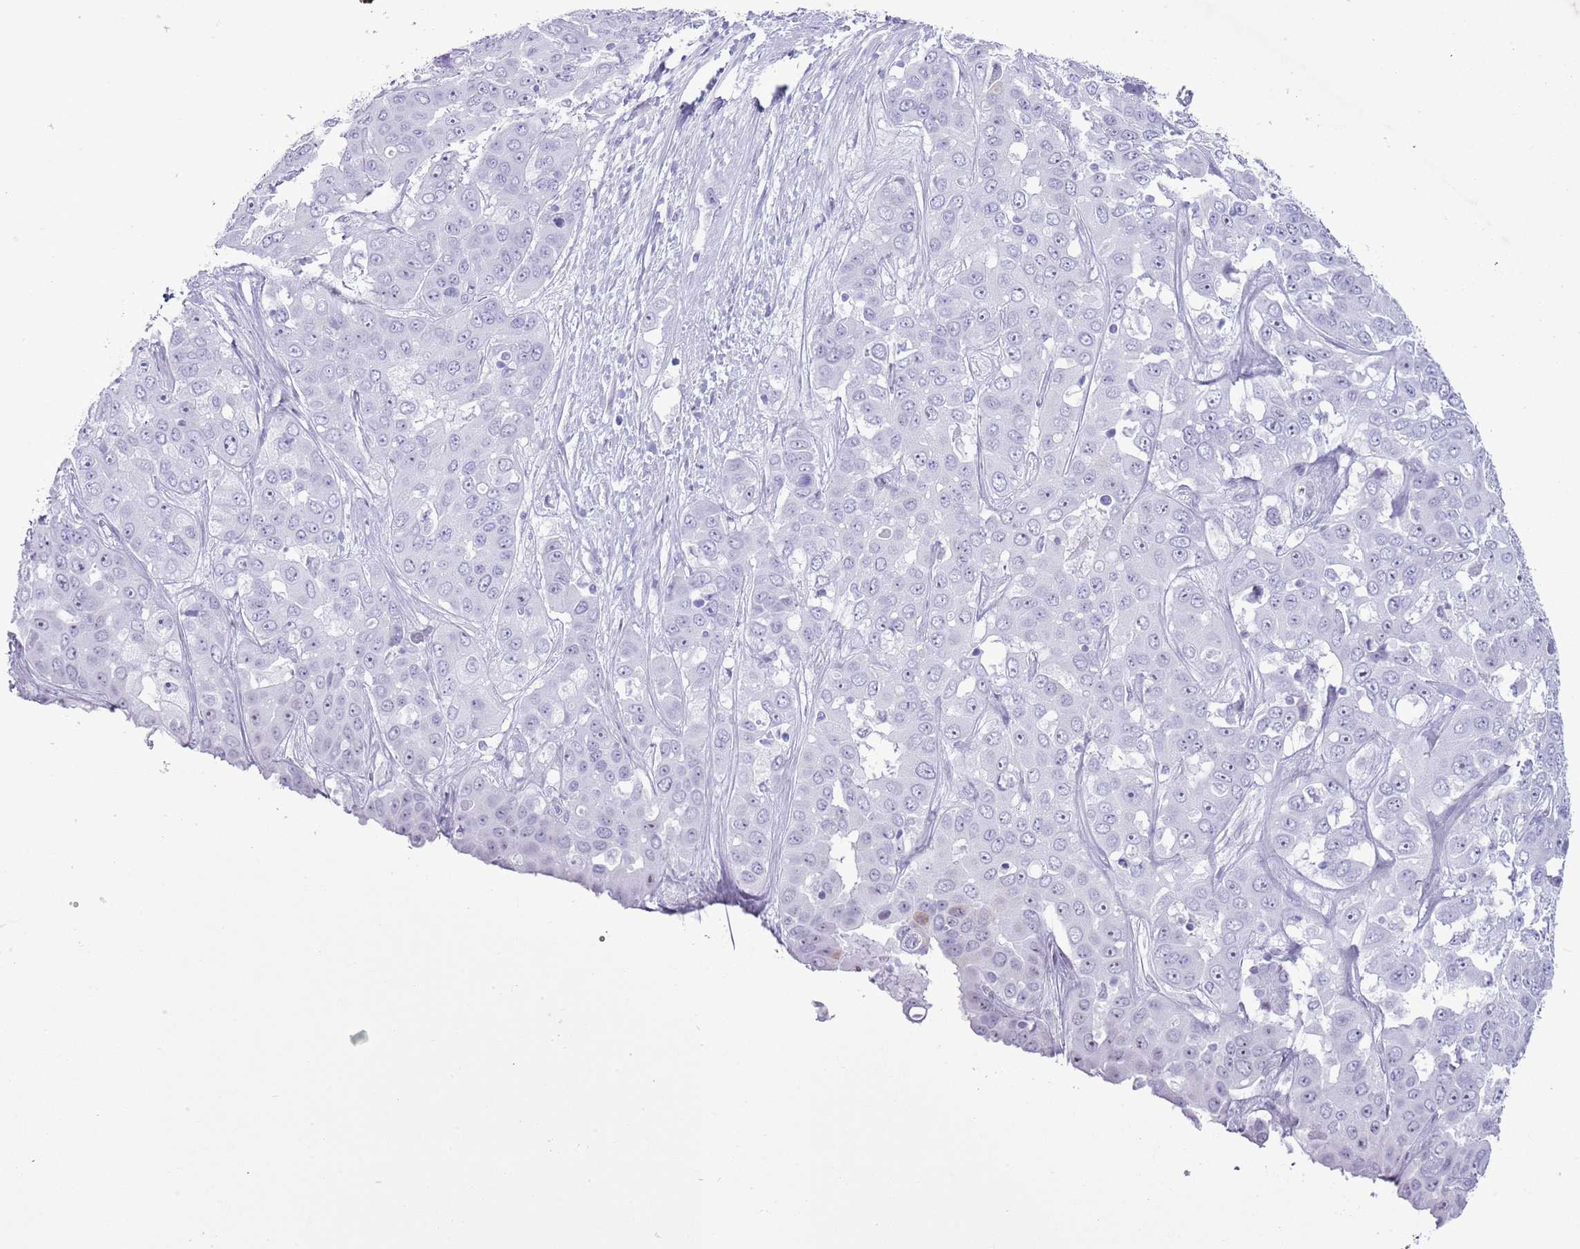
{"staining": {"intensity": "negative", "quantity": "none", "location": "none"}, "tissue": "liver cancer", "cell_type": "Tumor cells", "image_type": "cancer", "snomed": [{"axis": "morphology", "description": "Cholangiocarcinoma"}, {"axis": "topography", "description": "Liver"}], "caption": "This micrograph is of liver cancer (cholangiocarcinoma) stained with immunohistochemistry to label a protein in brown with the nuclei are counter-stained blue. There is no expression in tumor cells.", "gene": "ASIP", "patient": {"sex": "female", "age": 52}}